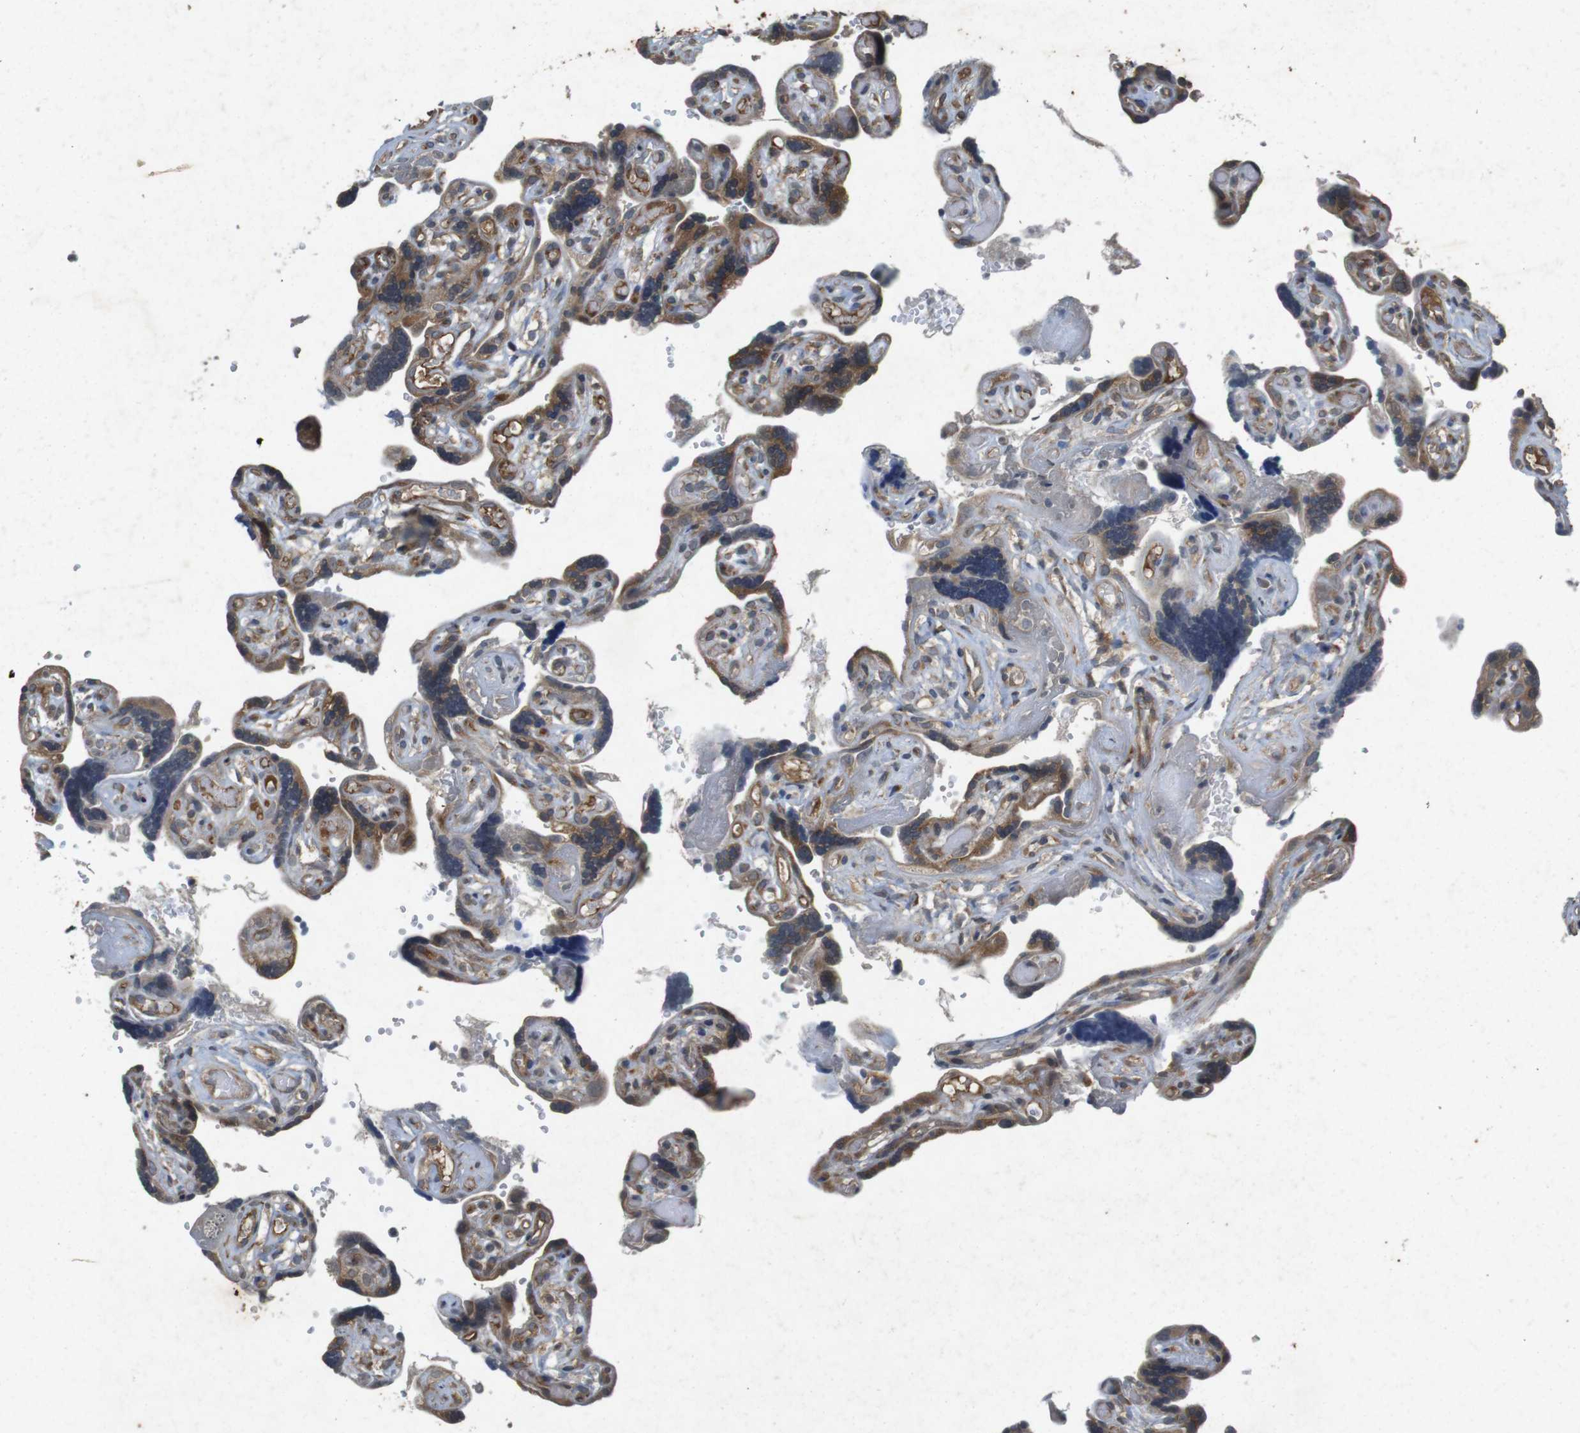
{"staining": {"intensity": "strong", "quantity": ">75%", "location": "cytoplasmic/membranous"}, "tissue": "placenta", "cell_type": "Trophoblastic cells", "image_type": "normal", "snomed": [{"axis": "morphology", "description": "Normal tissue, NOS"}, {"axis": "topography", "description": "Placenta"}], "caption": "A photomicrograph of human placenta stained for a protein displays strong cytoplasmic/membranous brown staining in trophoblastic cells. (DAB IHC, brown staining for protein, blue staining for nuclei).", "gene": "FLCN", "patient": {"sex": "female", "age": 30}}